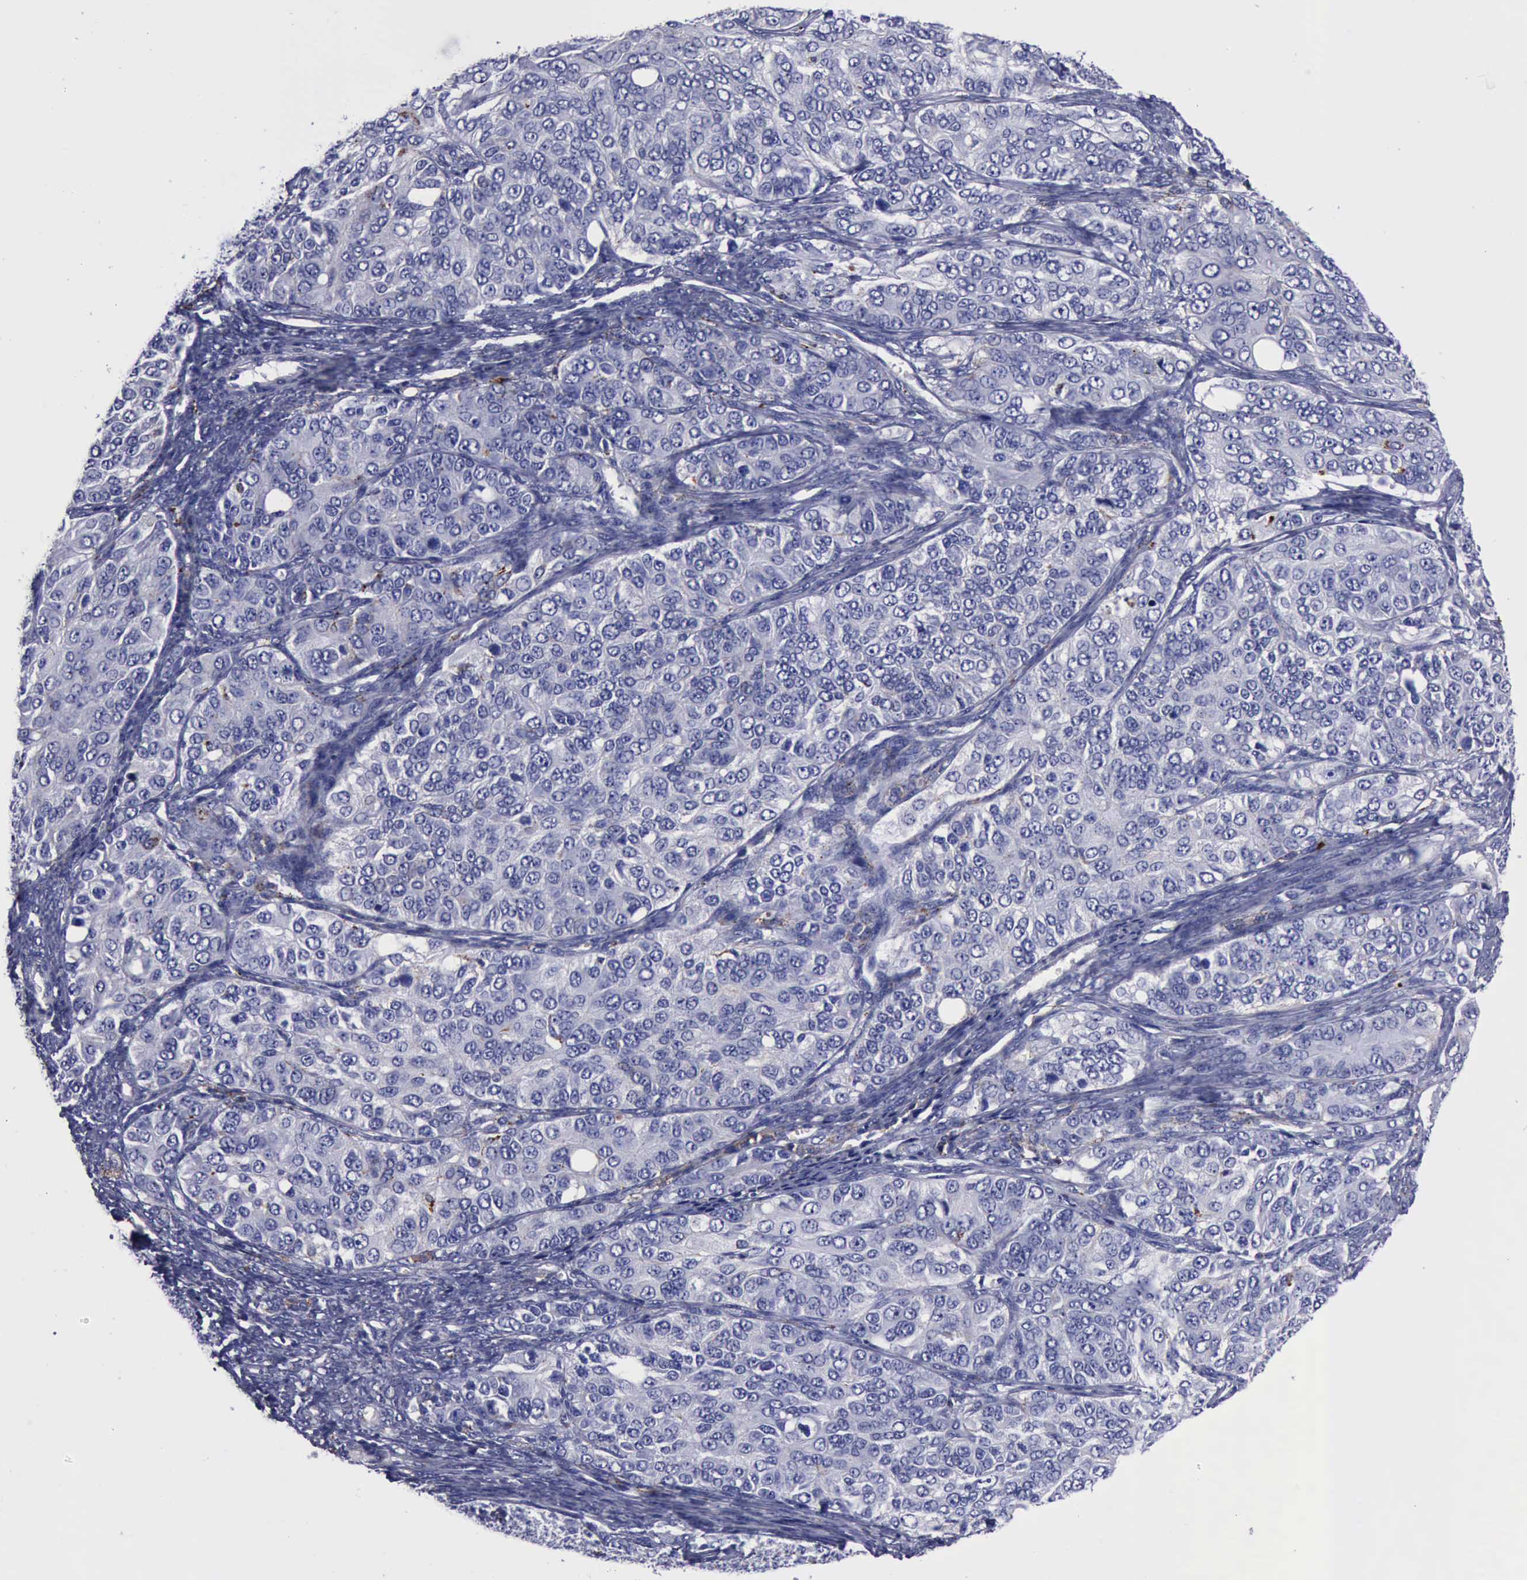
{"staining": {"intensity": "moderate", "quantity": "<25%", "location": "cytoplasmic/membranous"}, "tissue": "ovarian cancer", "cell_type": "Tumor cells", "image_type": "cancer", "snomed": [{"axis": "morphology", "description": "Carcinoma, endometroid"}, {"axis": "topography", "description": "Ovary"}], "caption": "Protein staining displays moderate cytoplasmic/membranous positivity in approximately <25% of tumor cells in ovarian endometroid carcinoma. (DAB (3,3'-diaminobenzidine) = brown stain, brightfield microscopy at high magnification).", "gene": "CTSD", "patient": {"sex": "female", "age": 51}}